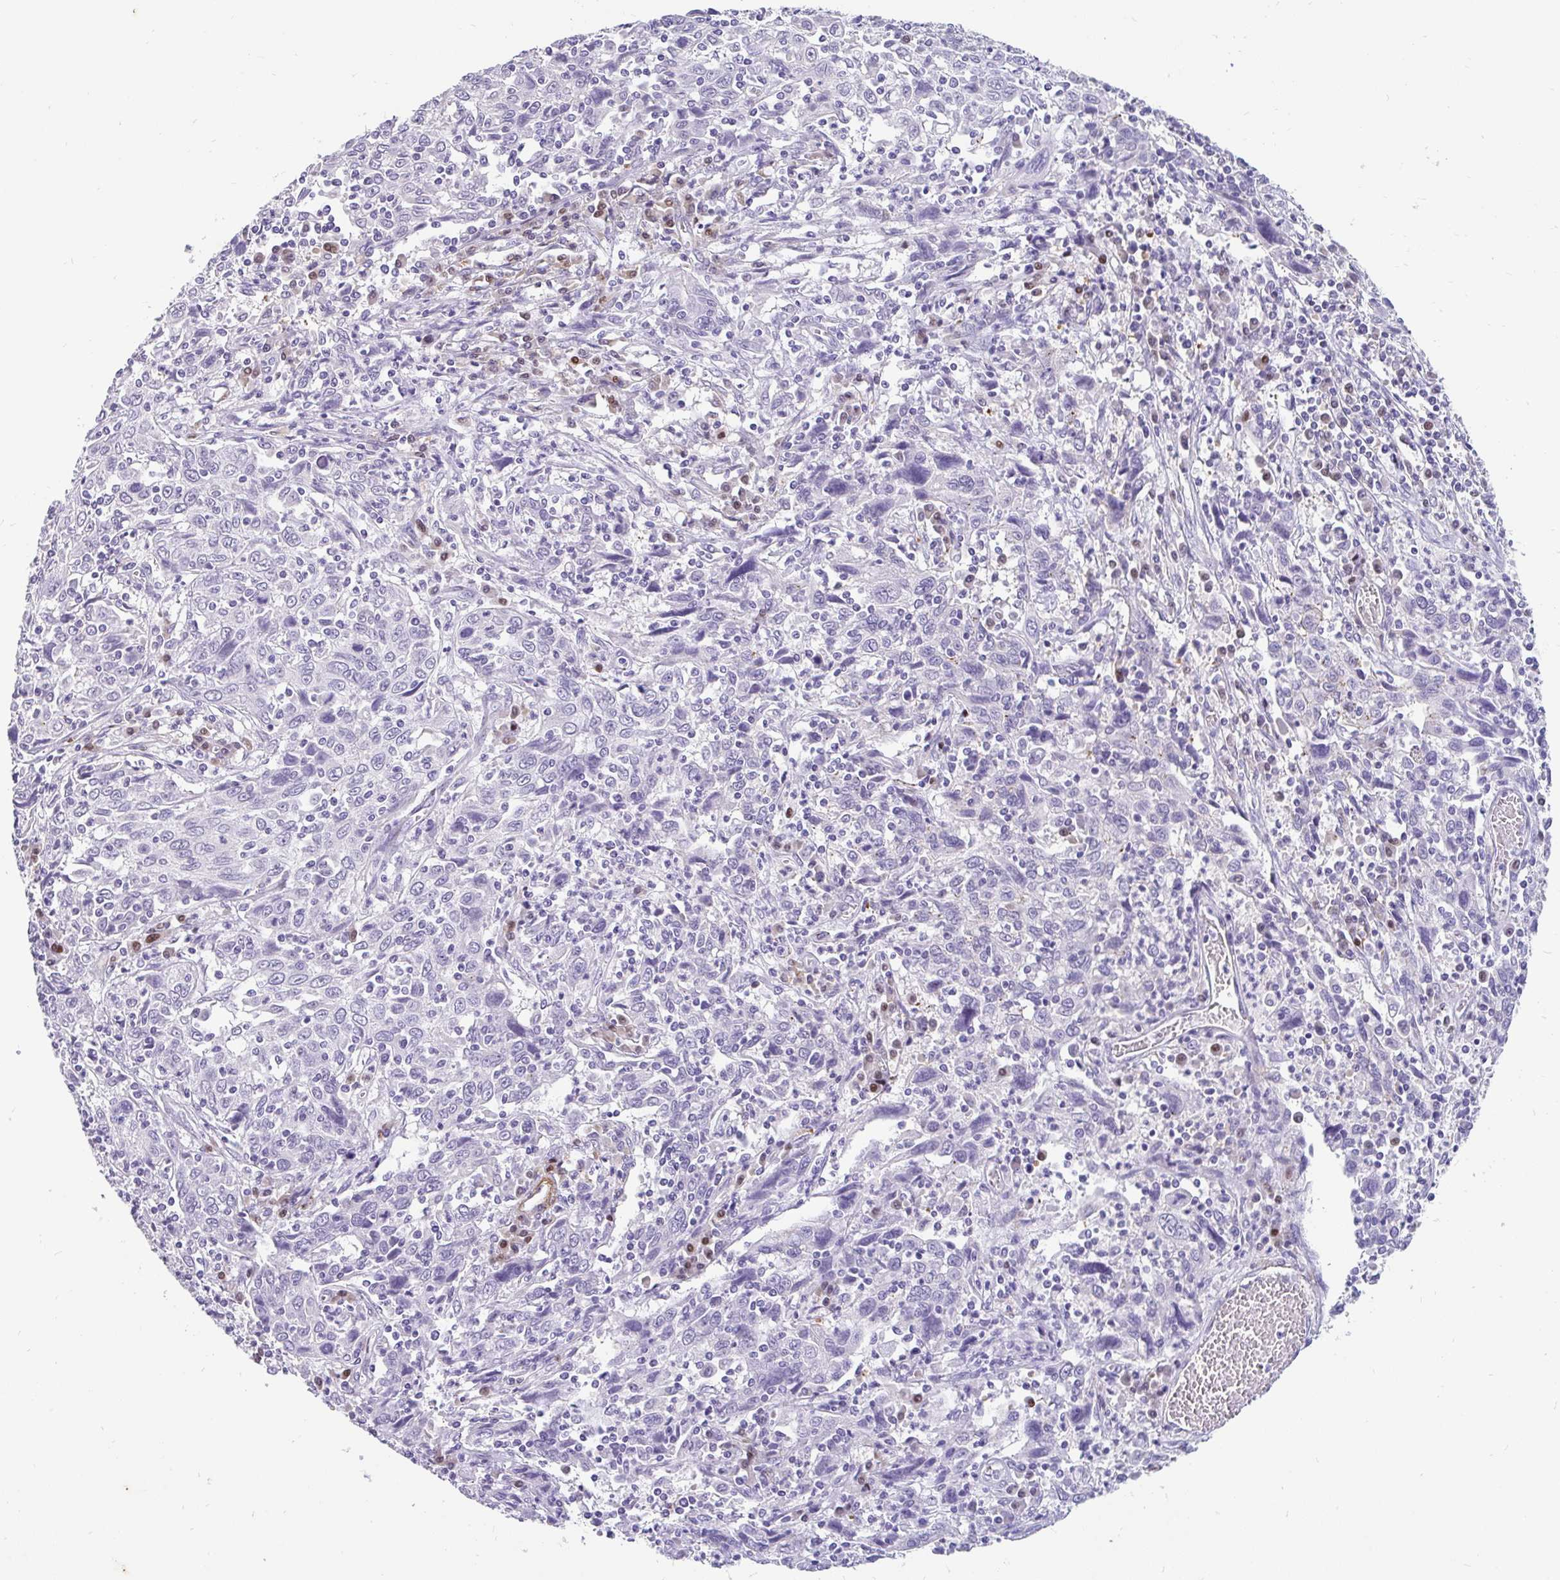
{"staining": {"intensity": "negative", "quantity": "none", "location": "none"}, "tissue": "cervical cancer", "cell_type": "Tumor cells", "image_type": "cancer", "snomed": [{"axis": "morphology", "description": "Squamous cell carcinoma, NOS"}, {"axis": "topography", "description": "Cervix"}], "caption": "The image shows no staining of tumor cells in squamous cell carcinoma (cervical).", "gene": "EML5", "patient": {"sex": "female", "age": 46}}